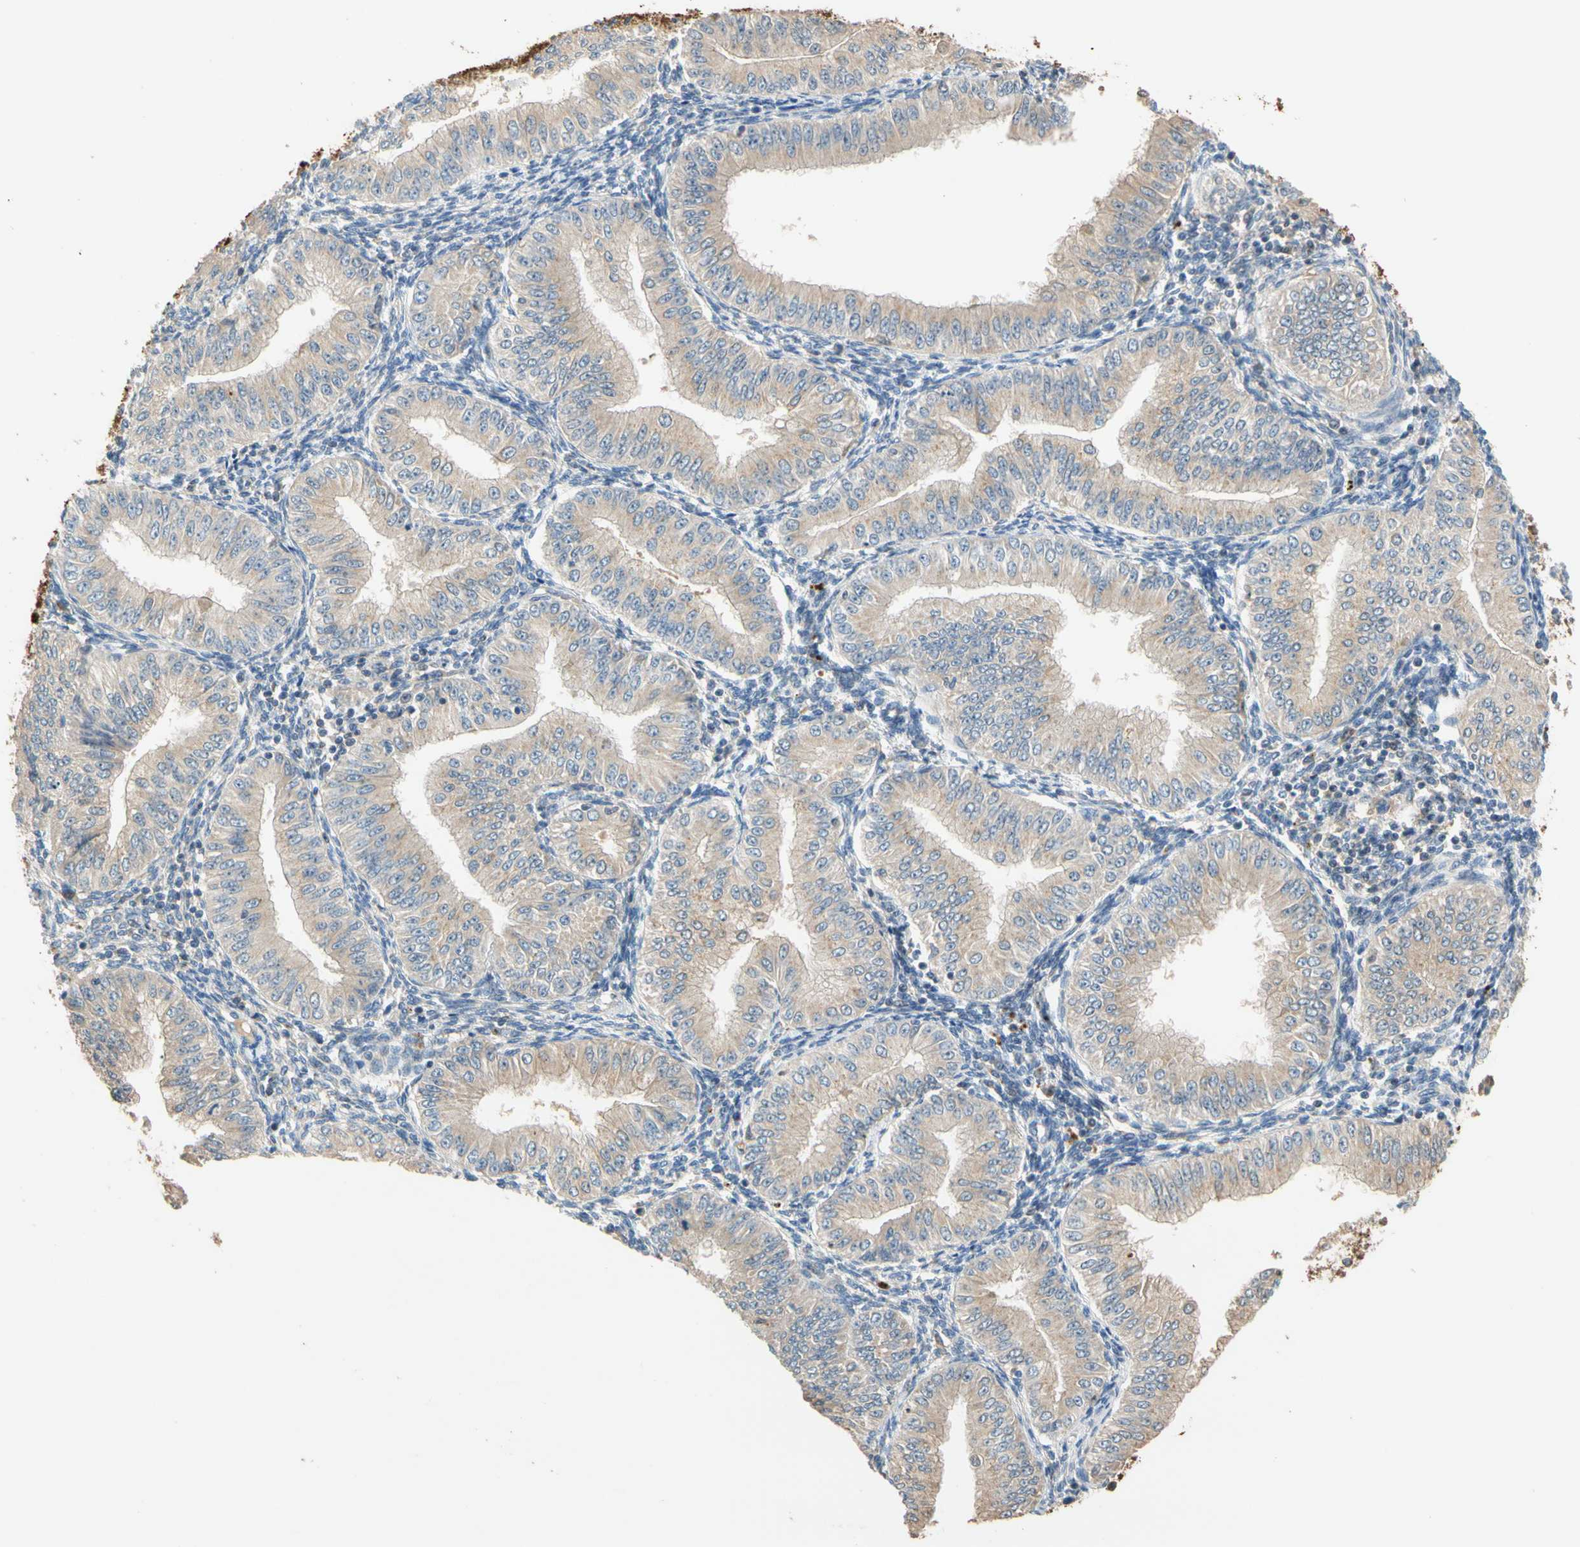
{"staining": {"intensity": "weak", "quantity": ">75%", "location": "cytoplasmic/membranous"}, "tissue": "endometrial cancer", "cell_type": "Tumor cells", "image_type": "cancer", "snomed": [{"axis": "morphology", "description": "Normal tissue, NOS"}, {"axis": "morphology", "description": "Adenocarcinoma, NOS"}, {"axis": "topography", "description": "Endometrium"}], "caption": "Tumor cells exhibit low levels of weak cytoplasmic/membranous positivity in about >75% of cells in human adenocarcinoma (endometrial). (Brightfield microscopy of DAB IHC at high magnification).", "gene": "GPSM2", "patient": {"sex": "female", "age": 53}}